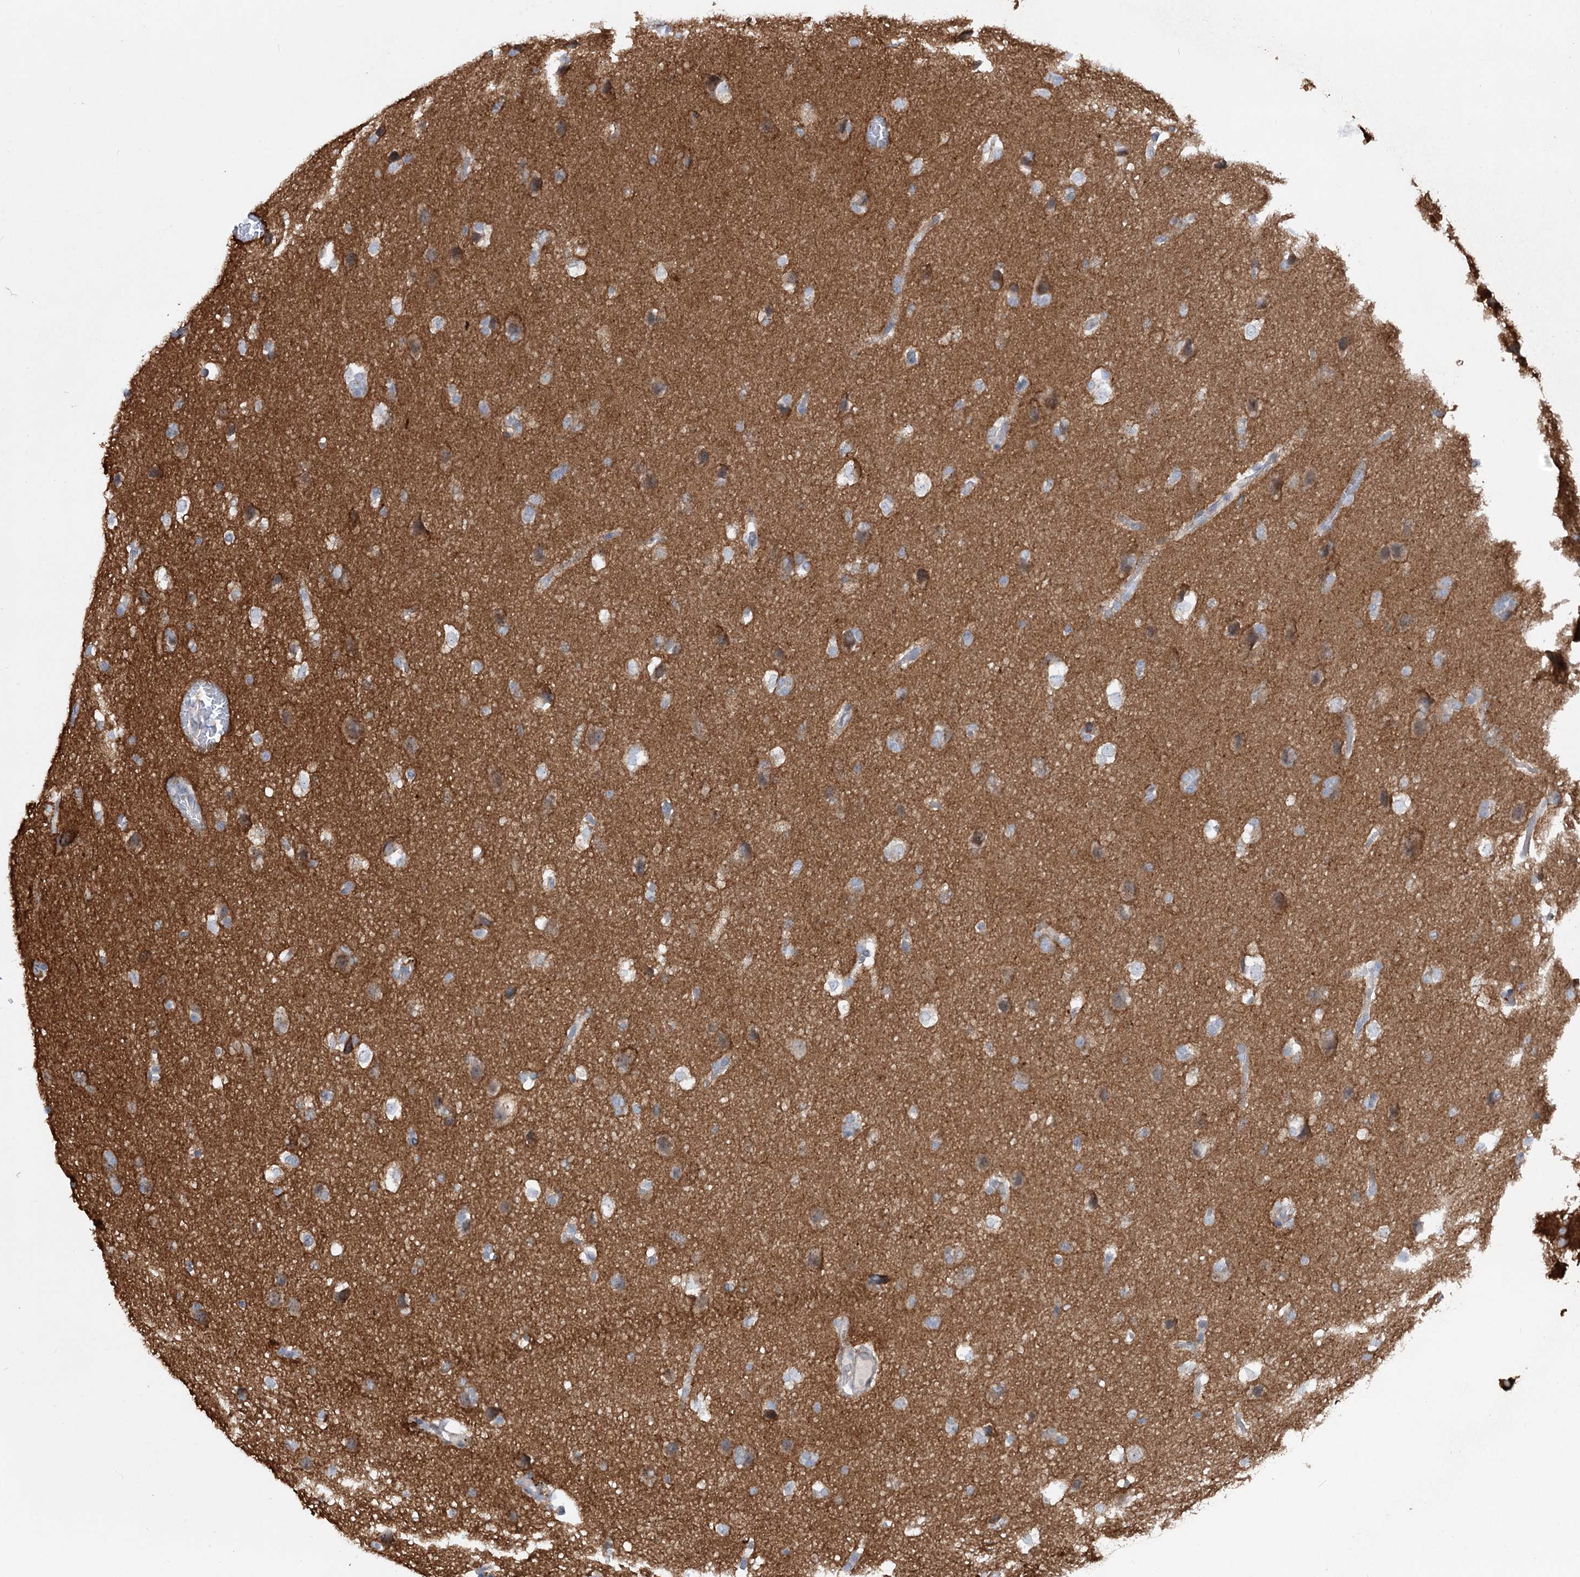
{"staining": {"intensity": "negative", "quantity": "none", "location": "none"}, "tissue": "glioma", "cell_type": "Tumor cells", "image_type": "cancer", "snomed": [{"axis": "morphology", "description": "Glioma, malignant, Low grade"}, {"axis": "topography", "description": "Brain"}], "caption": "There is no significant expression in tumor cells of malignant glioma (low-grade). (Stains: DAB immunohistochemistry with hematoxylin counter stain, Microscopy: brightfield microscopy at high magnification).", "gene": "SCN11A", "patient": {"sex": "female", "age": 37}}